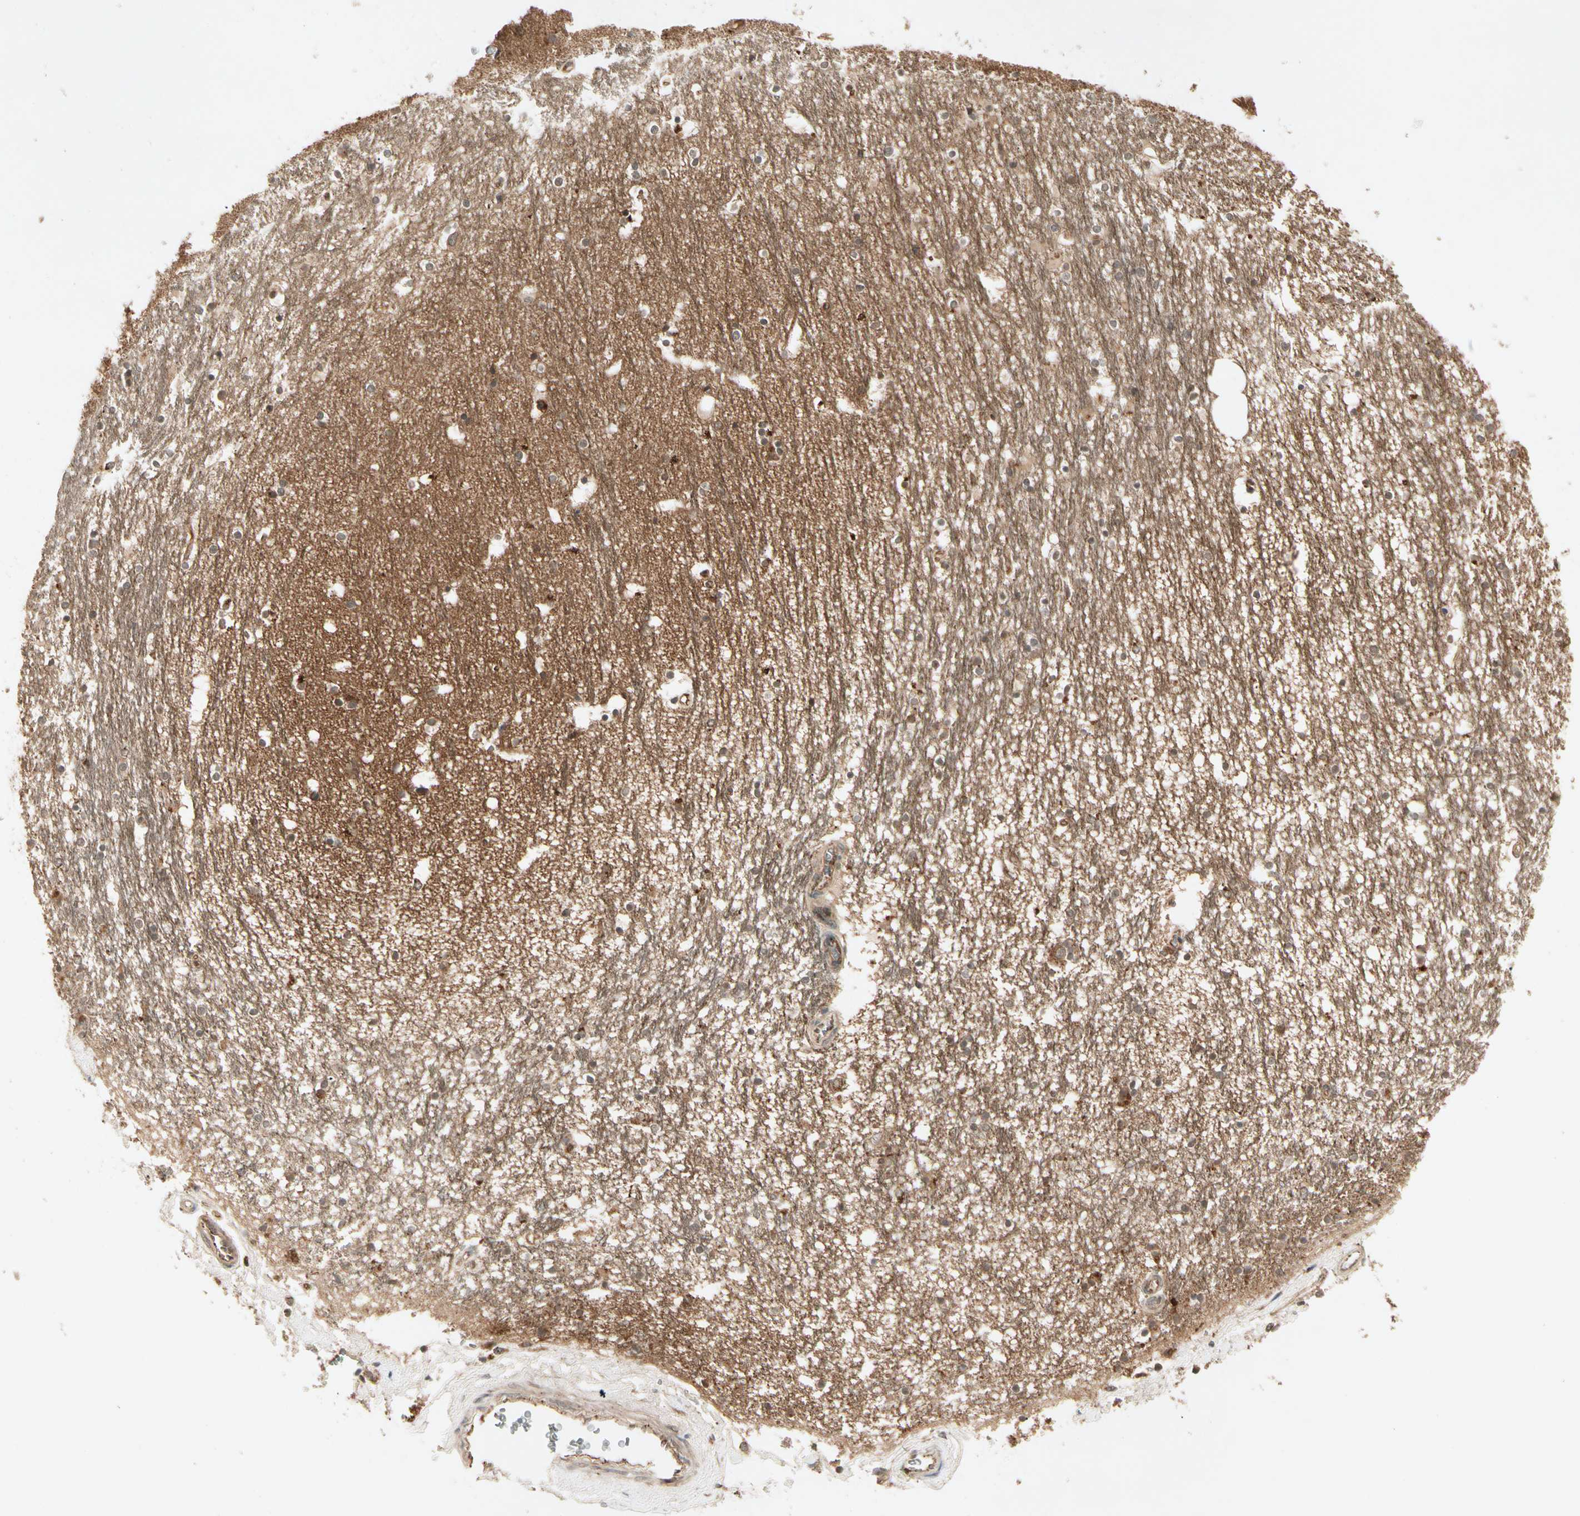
{"staining": {"intensity": "strong", "quantity": "<25%", "location": "cytoplasmic/membranous"}, "tissue": "hippocampus", "cell_type": "Glial cells", "image_type": "normal", "snomed": [{"axis": "morphology", "description": "Normal tissue, NOS"}, {"axis": "topography", "description": "Hippocampus"}], "caption": "Protein staining exhibits strong cytoplasmic/membranous expression in approximately <25% of glial cells in unremarkable hippocampus.", "gene": "FLOT1", "patient": {"sex": "male", "age": 45}}